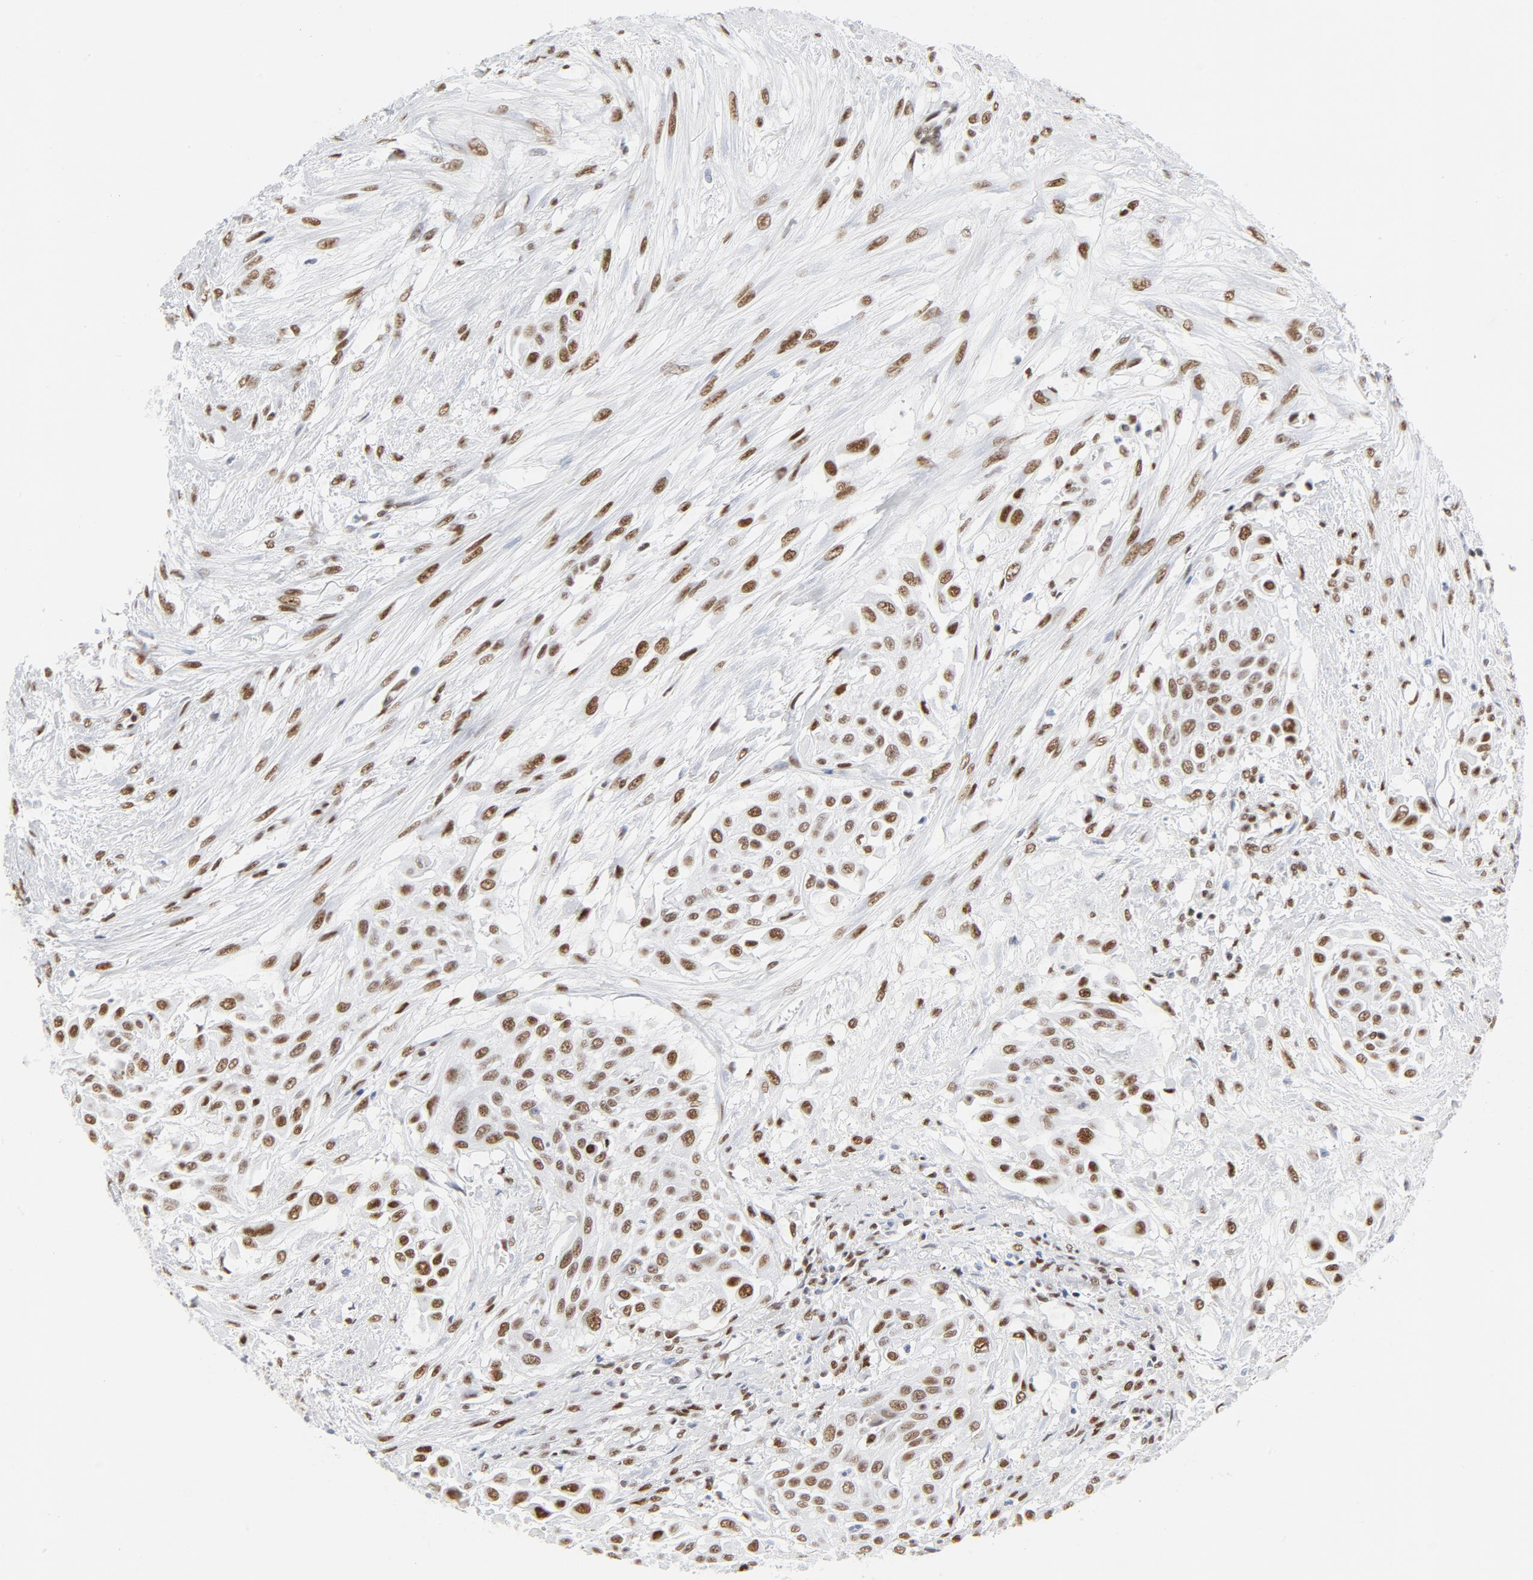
{"staining": {"intensity": "moderate", "quantity": ">75%", "location": "nuclear"}, "tissue": "urothelial cancer", "cell_type": "Tumor cells", "image_type": "cancer", "snomed": [{"axis": "morphology", "description": "Urothelial carcinoma, High grade"}, {"axis": "topography", "description": "Urinary bladder"}], "caption": "Immunohistochemistry staining of urothelial carcinoma (high-grade), which displays medium levels of moderate nuclear staining in about >75% of tumor cells indicating moderate nuclear protein expression. The staining was performed using DAB (brown) for protein detection and nuclei were counterstained in hematoxylin (blue).", "gene": "ATF2", "patient": {"sex": "male", "age": 57}}